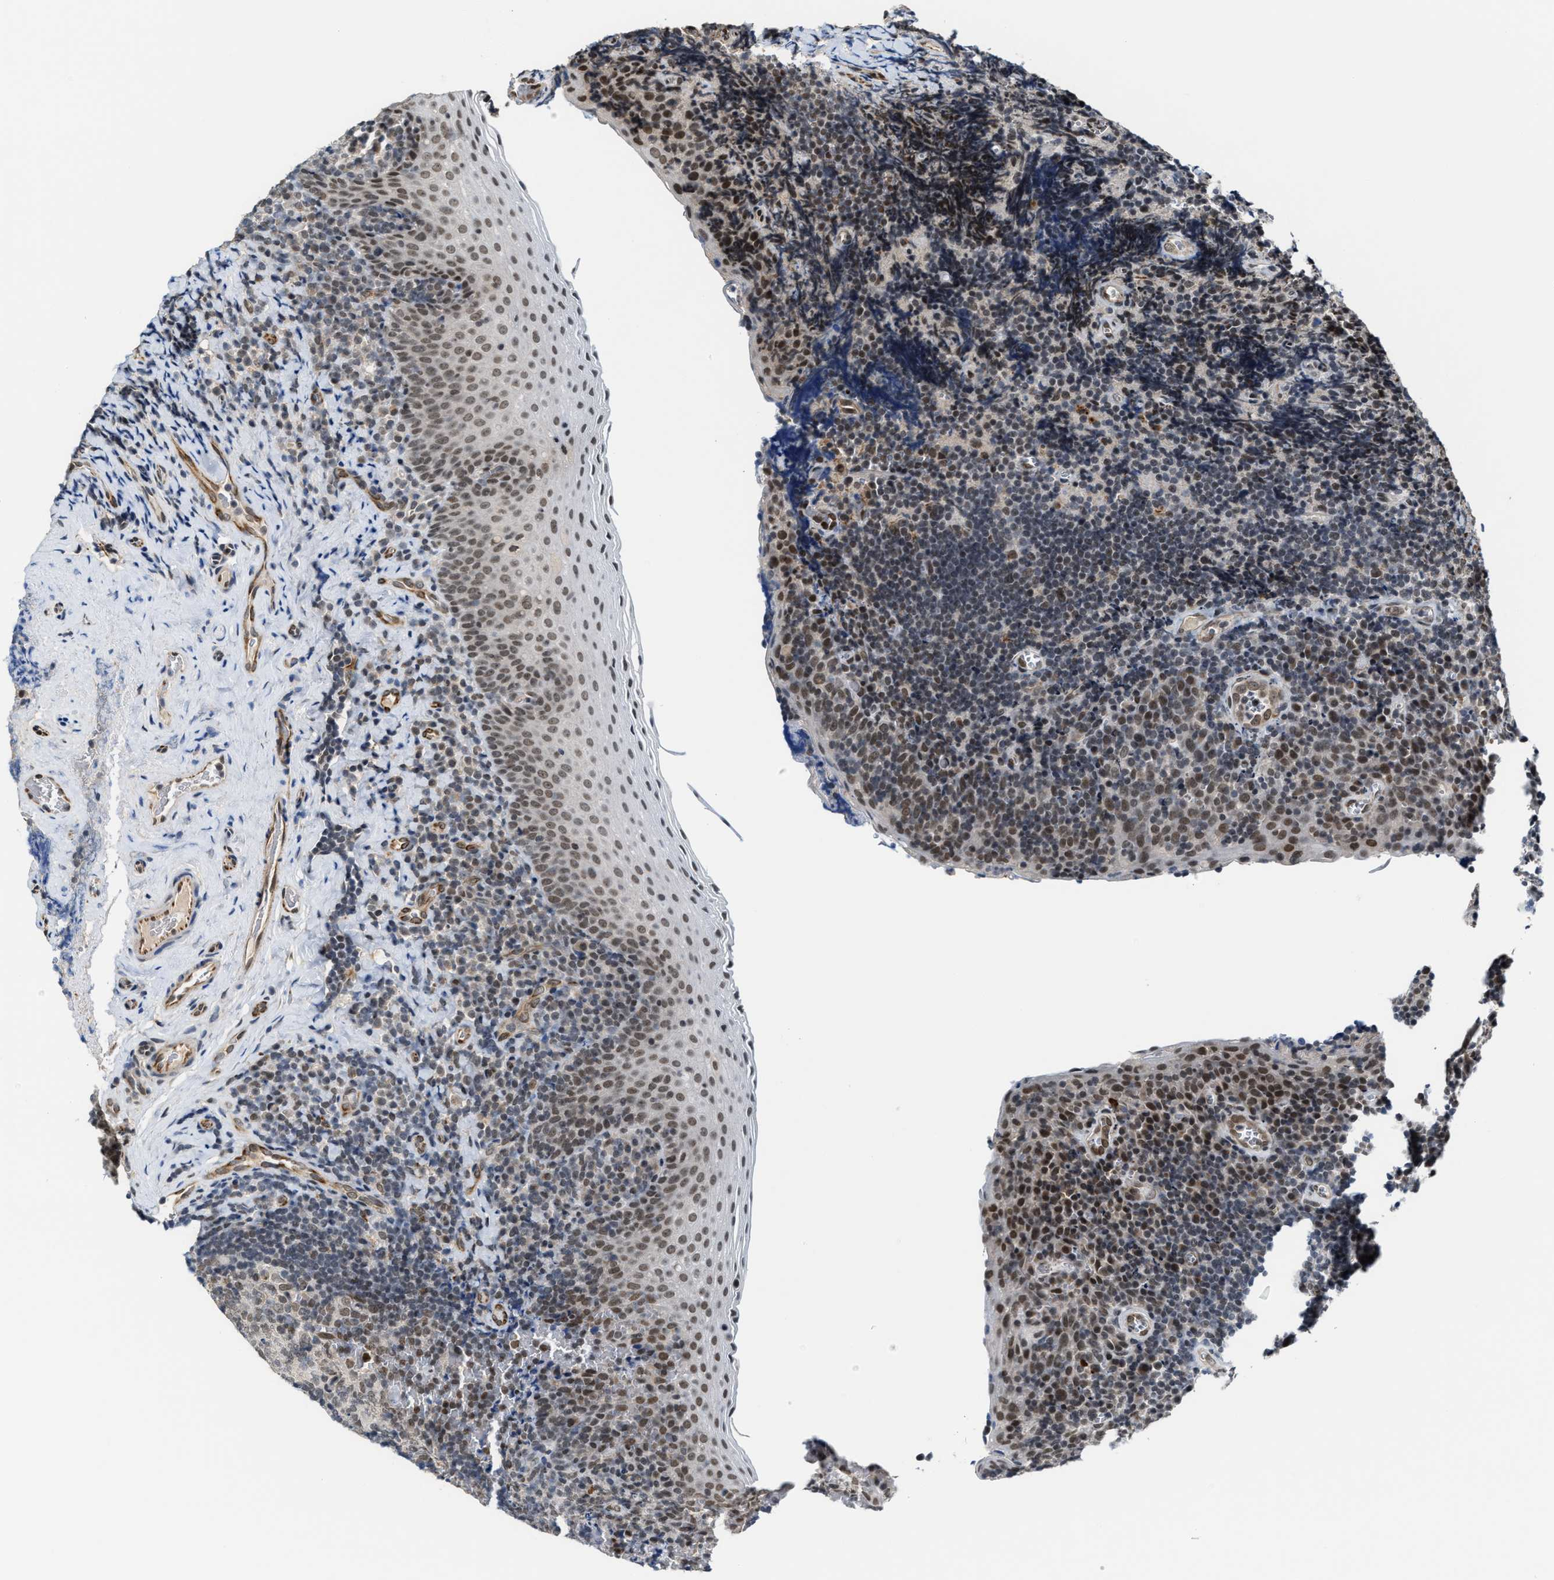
{"staining": {"intensity": "weak", "quantity": "<25%", "location": "nuclear"}, "tissue": "tonsil", "cell_type": "Germinal center cells", "image_type": "normal", "snomed": [{"axis": "morphology", "description": "Normal tissue, NOS"}, {"axis": "morphology", "description": "Inflammation, NOS"}, {"axis": "topography", "description": "Tonsil"}], "caption": "Tonsil stained for a protein using immunohistochemistry (IHC) reveals no expression germinal center cells.", "gene": "KIF24", "patient": {"sex": "female", "age": 31}}